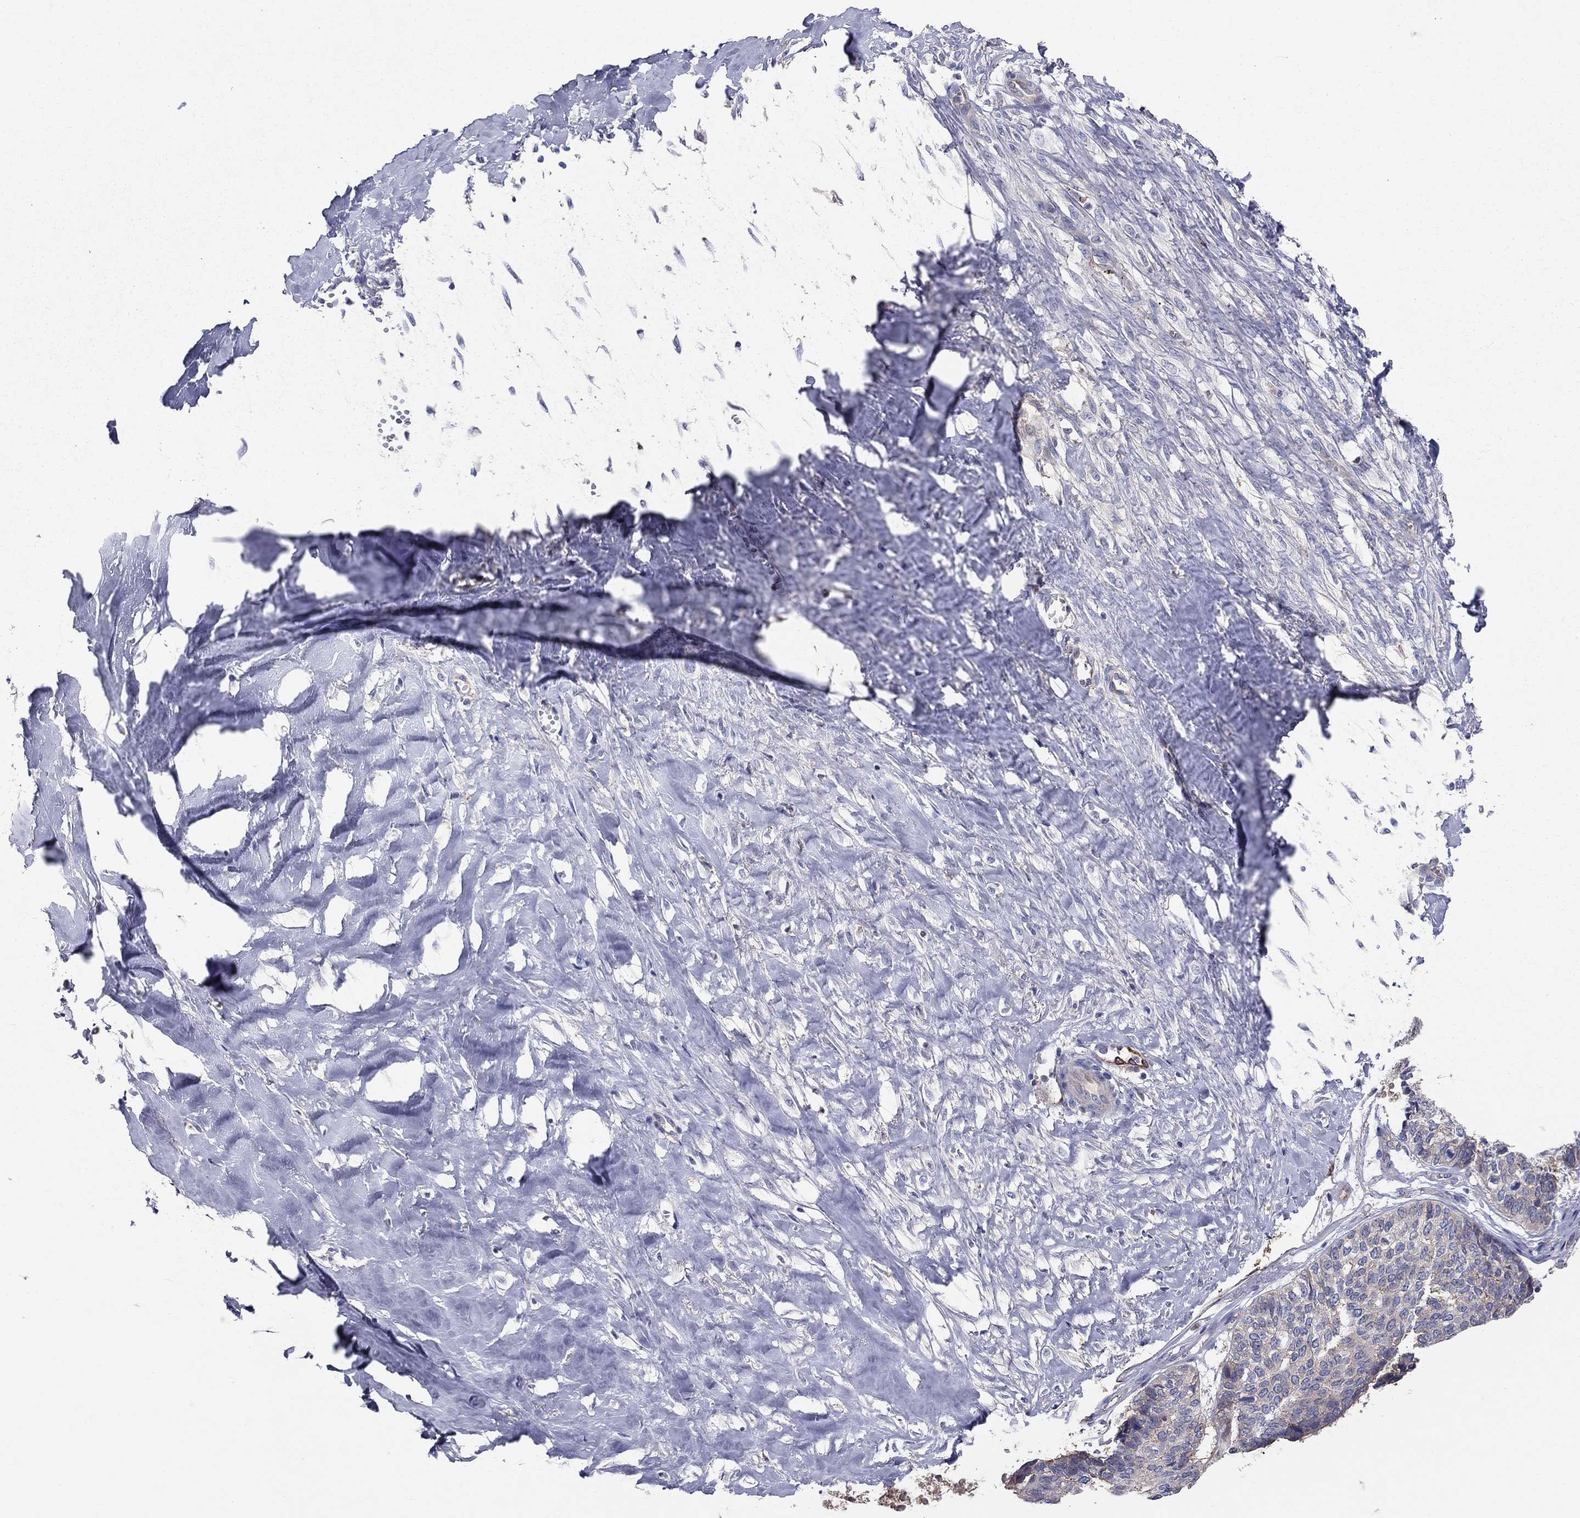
{"staining": {"intensity": "negative", "quantity": "none", "location": "none"}, "tissue": "skin cancer", "cell_type": "Tumor cells", "image_type": "cancer", "snomed": [{"axis": "morphology", "description": "Basal cell carcinoma"}, {"axis": "topography", "description": "Skin"}], "caption": "Human skin cancer stained for a protein using immunohistochemistry (IHC) exhibits no positivity in tumor cells.", "gene": "EMP2", "patient": {"sex": "male", "age": 86}}